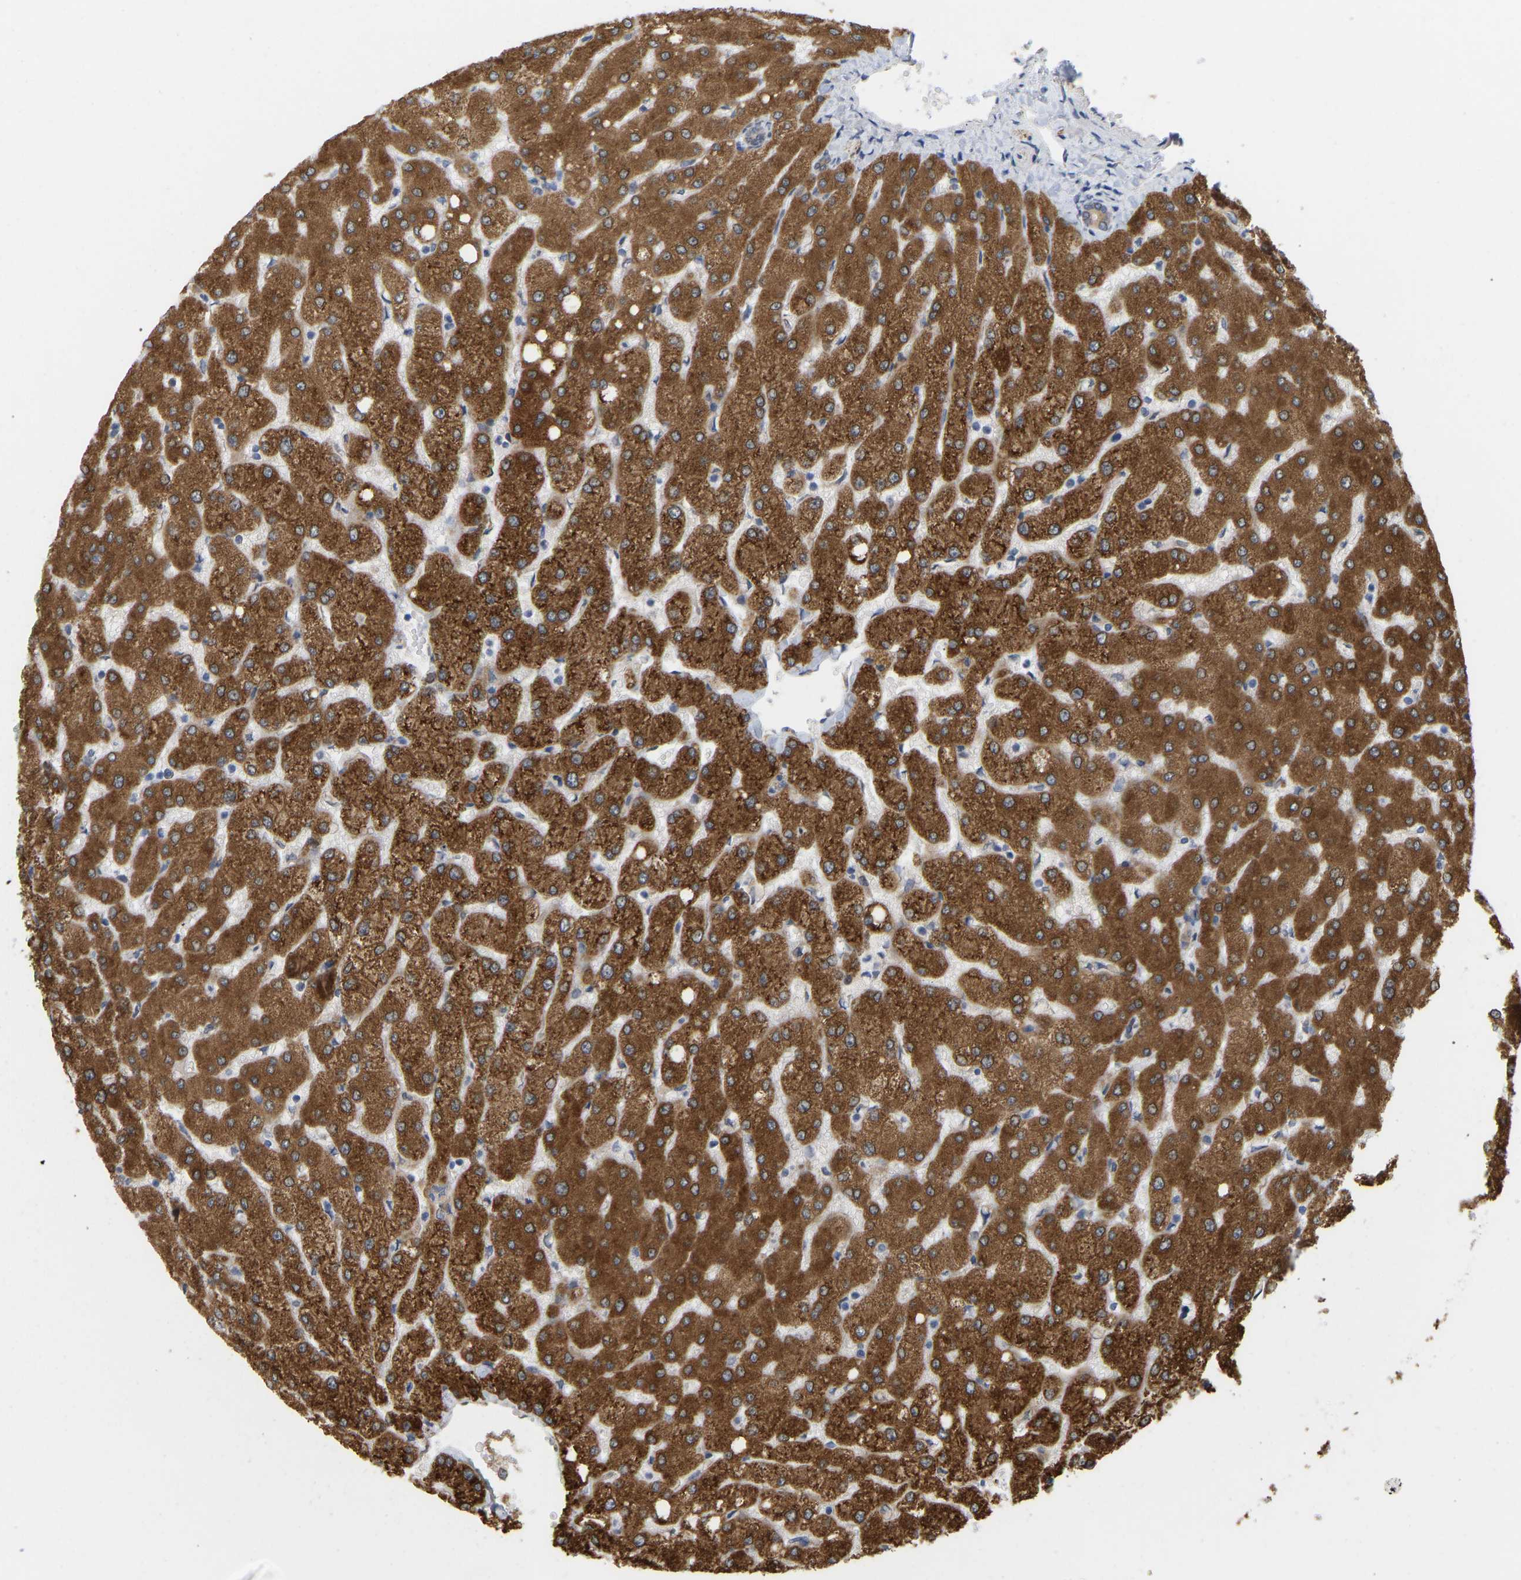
{"staining": {"intensity": "weak", "quantity": ">75%", "location": "cytoplasmic/membranous"}, "tissue": "liver", "cell_type": "Cholangiocytes", "image_type": "normal", "snomed": [{"axis": "morphology", "description": "Normal tissue, NOS"}, {"axis": "topography", "description": "Liver"}], "caption": "IHC image of normal liver stained for a protein (brown), which reveals low levels of weak cytoplasmic/membranous staining in about >75% of cholangiocytes.", "gene": "BEND3", "patient": {"sex": "female", "age": 54}}